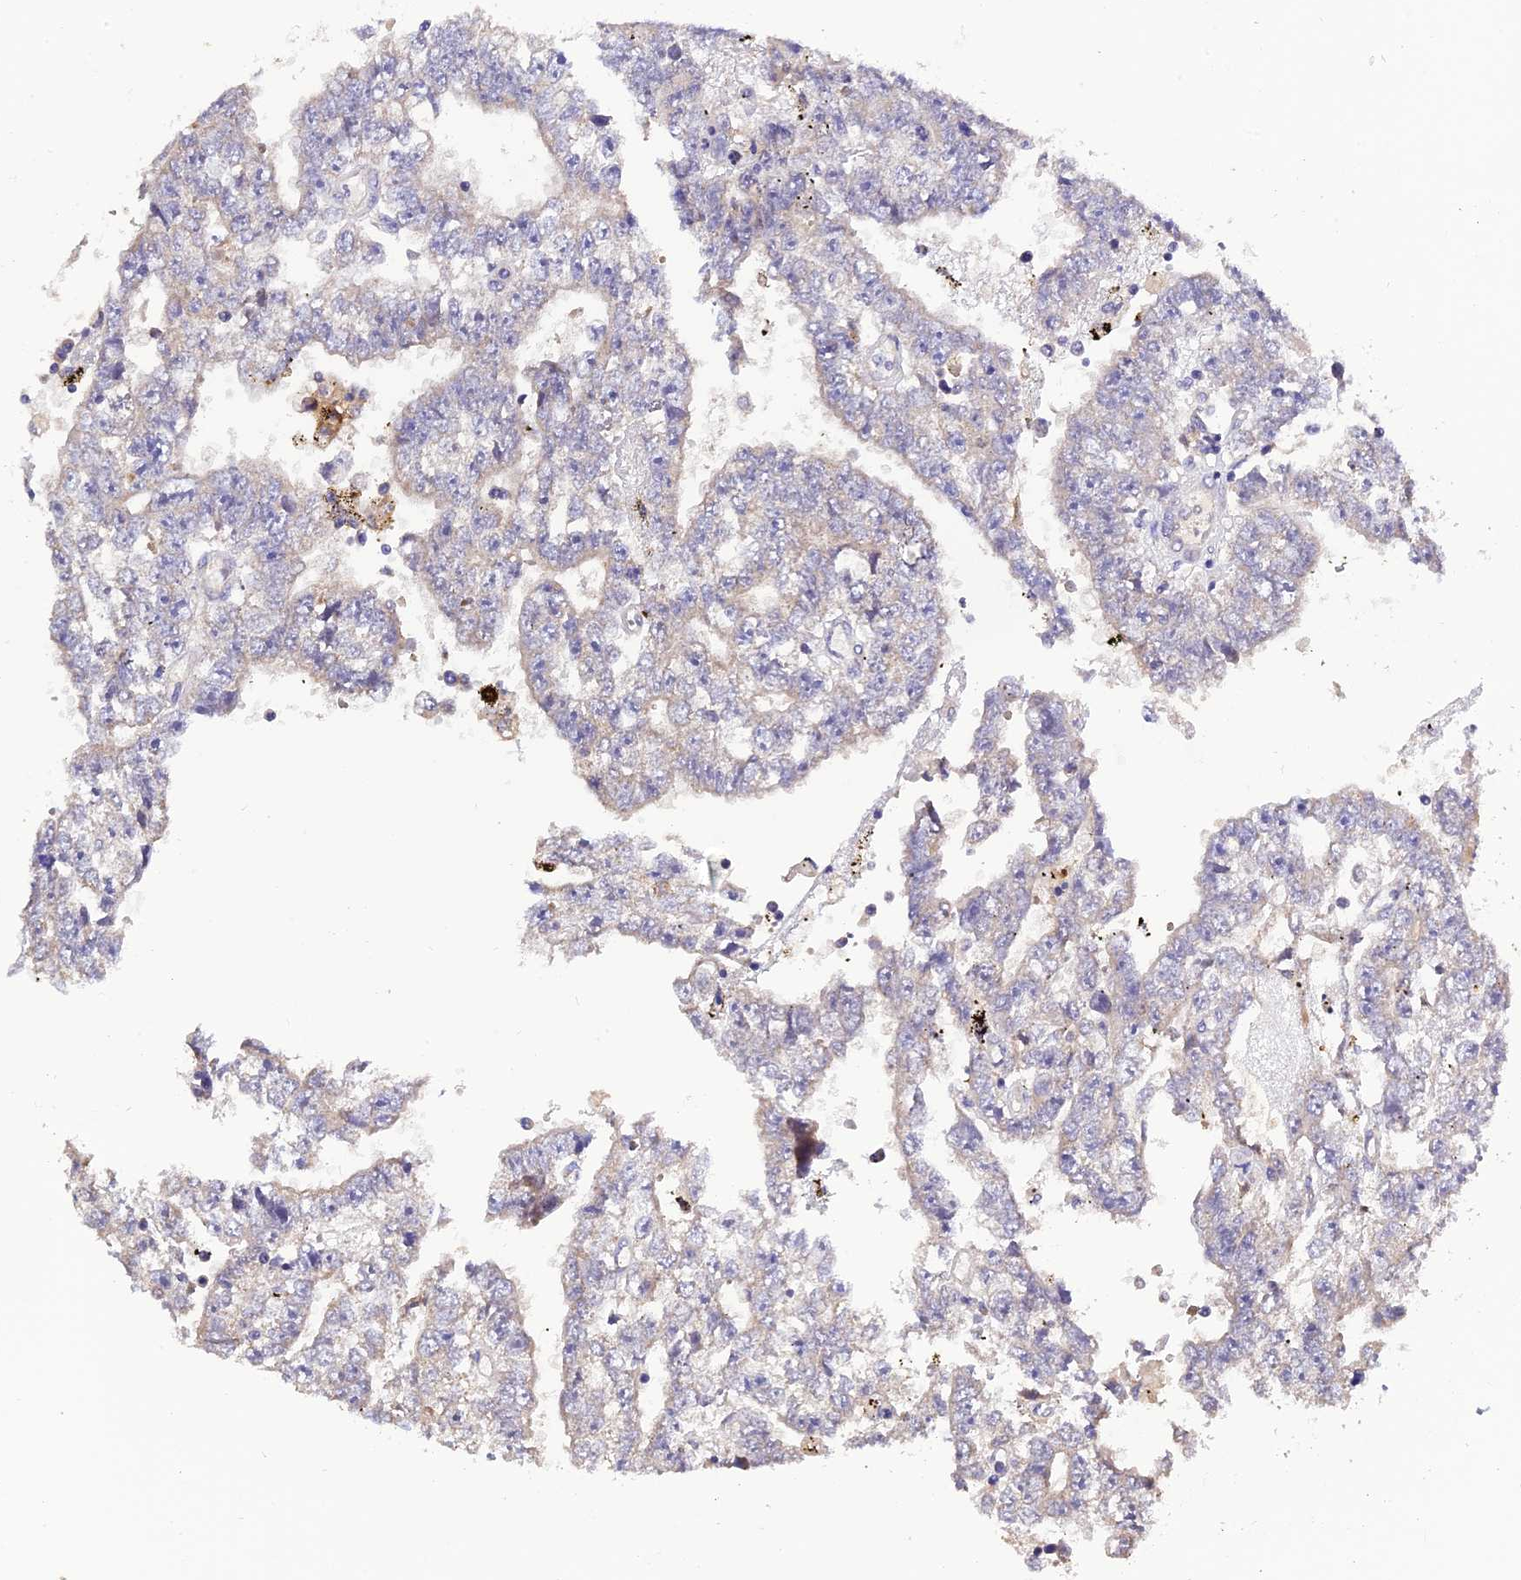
{"staining": {"intensity": "negative", "quantity": "none", "location": "none"}, "tissue": "testis cancer", "cell_type": "Tumor cells", "image_type": "cancer", "snomed": [{"axis": "morphology", "description": "Carcinoma, Embryonal, NOS"}, {"axis": "topography", "description": "Testis"}], "caption": "This histopathology image is of testis cancer stained with IHC to label a protein in brown with the nuclei are counter-stained blue. There is no staining in tumor cells.", "gene": "MNS1", "patient": {"sex": "male", "age": 25}}